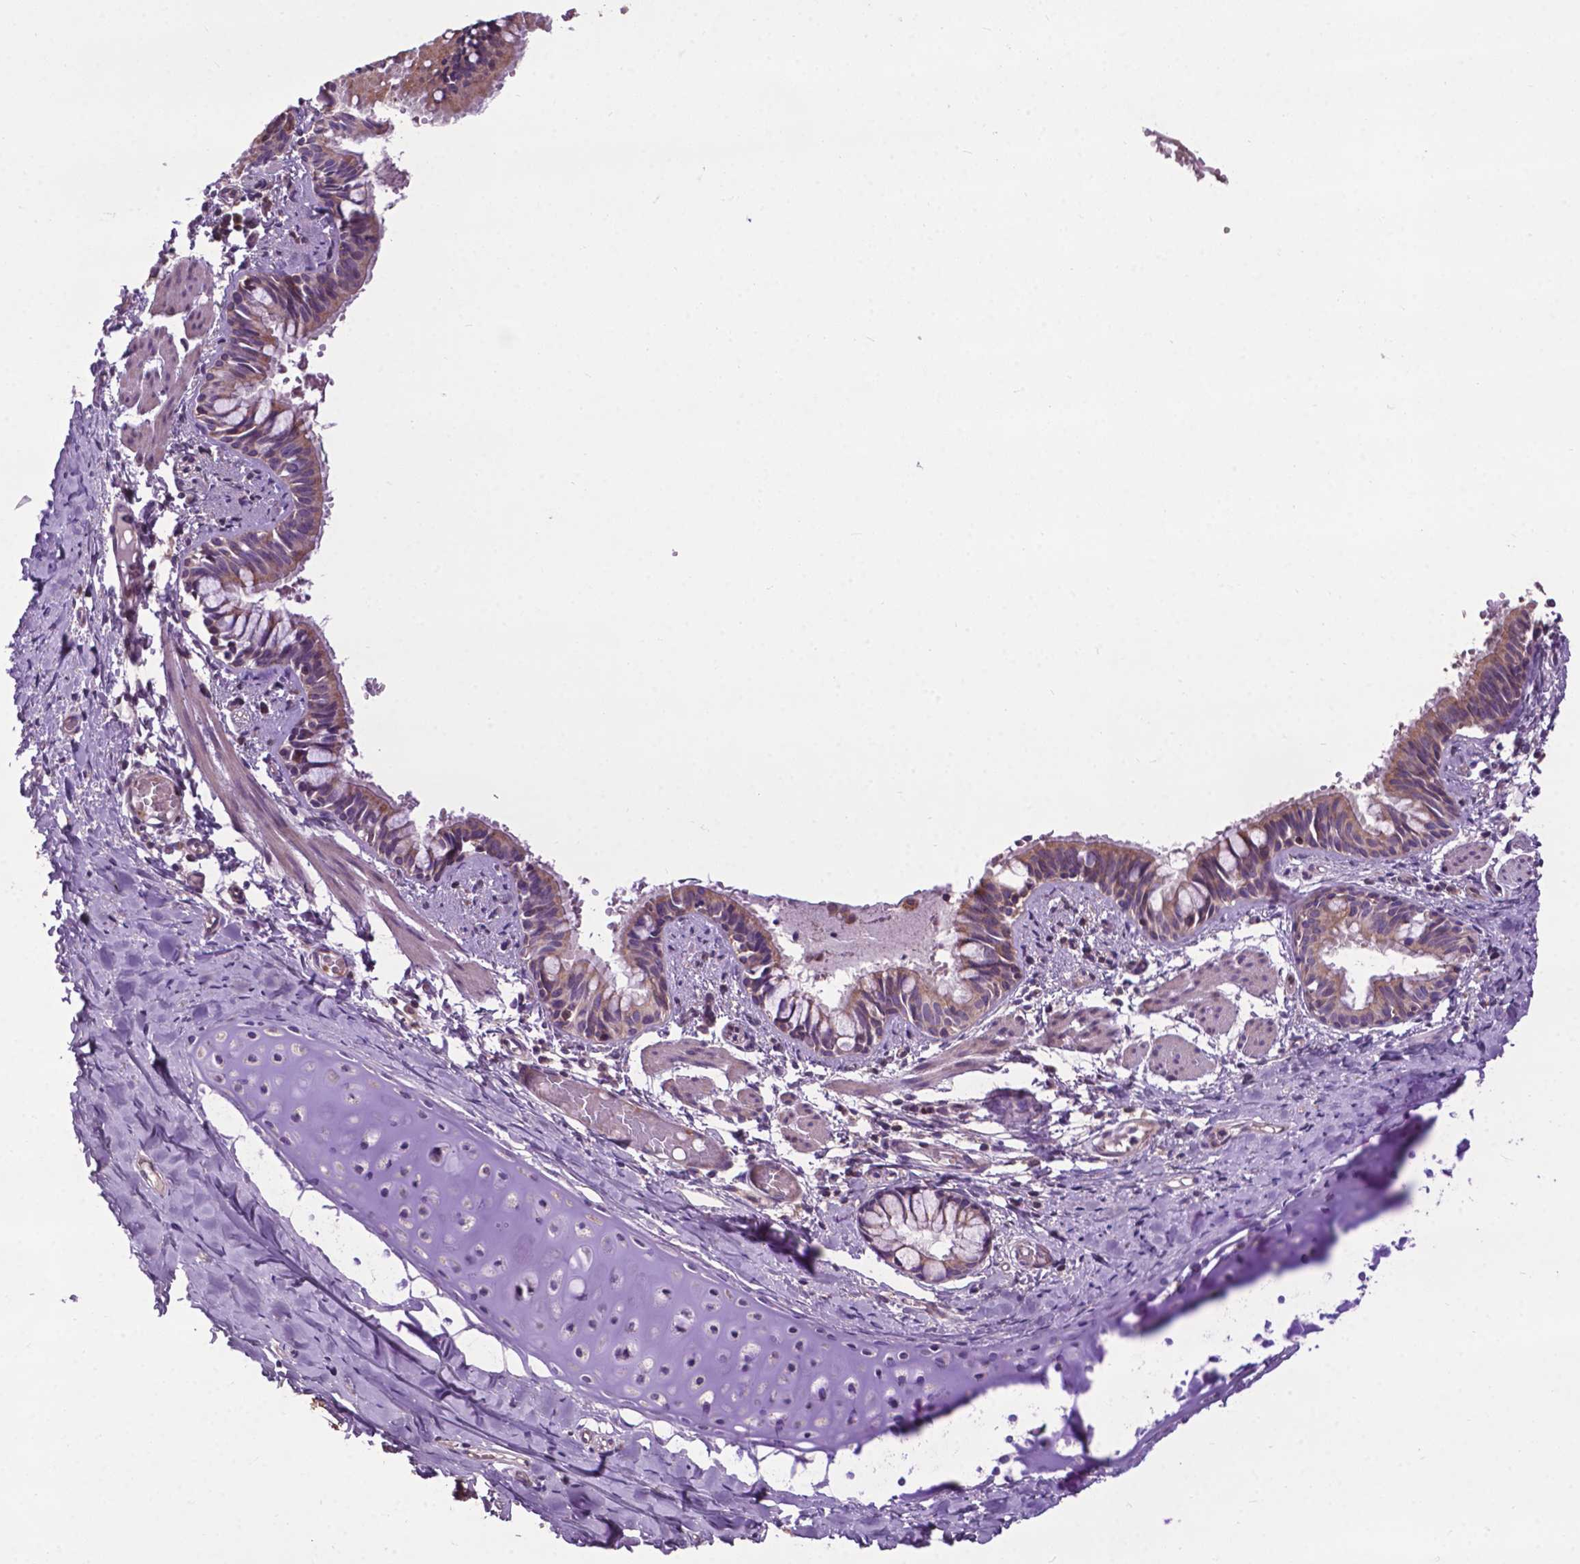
{"staining": {"intensity": "moderate", "quantity": "25%-75%", "location": "cytoplasmic/membranous,nuclear"}, "tissue": "bronchus", "cell_type": "Respiratory epithelial cells", "image_type": "normal", "snomed": [{"axis": "morphology", "description": "Normal tissue, NOS"}, {"axis": "topography", "description": "Bronchus"}], "caption": "Bronchus stained with immunohistochemistry displays moderate cytoplasmic/membranous,nuclear staining in about 25%-75% of respiratory epithelial cells. The staining was performed using DAB (3,3'-diaminobenzidine), with brown indicating positive protein expression. Nuclei are stained blue with hematoxylin.", "gene": "SPNS2", "patient": {"sex": "male", "age": 1}}